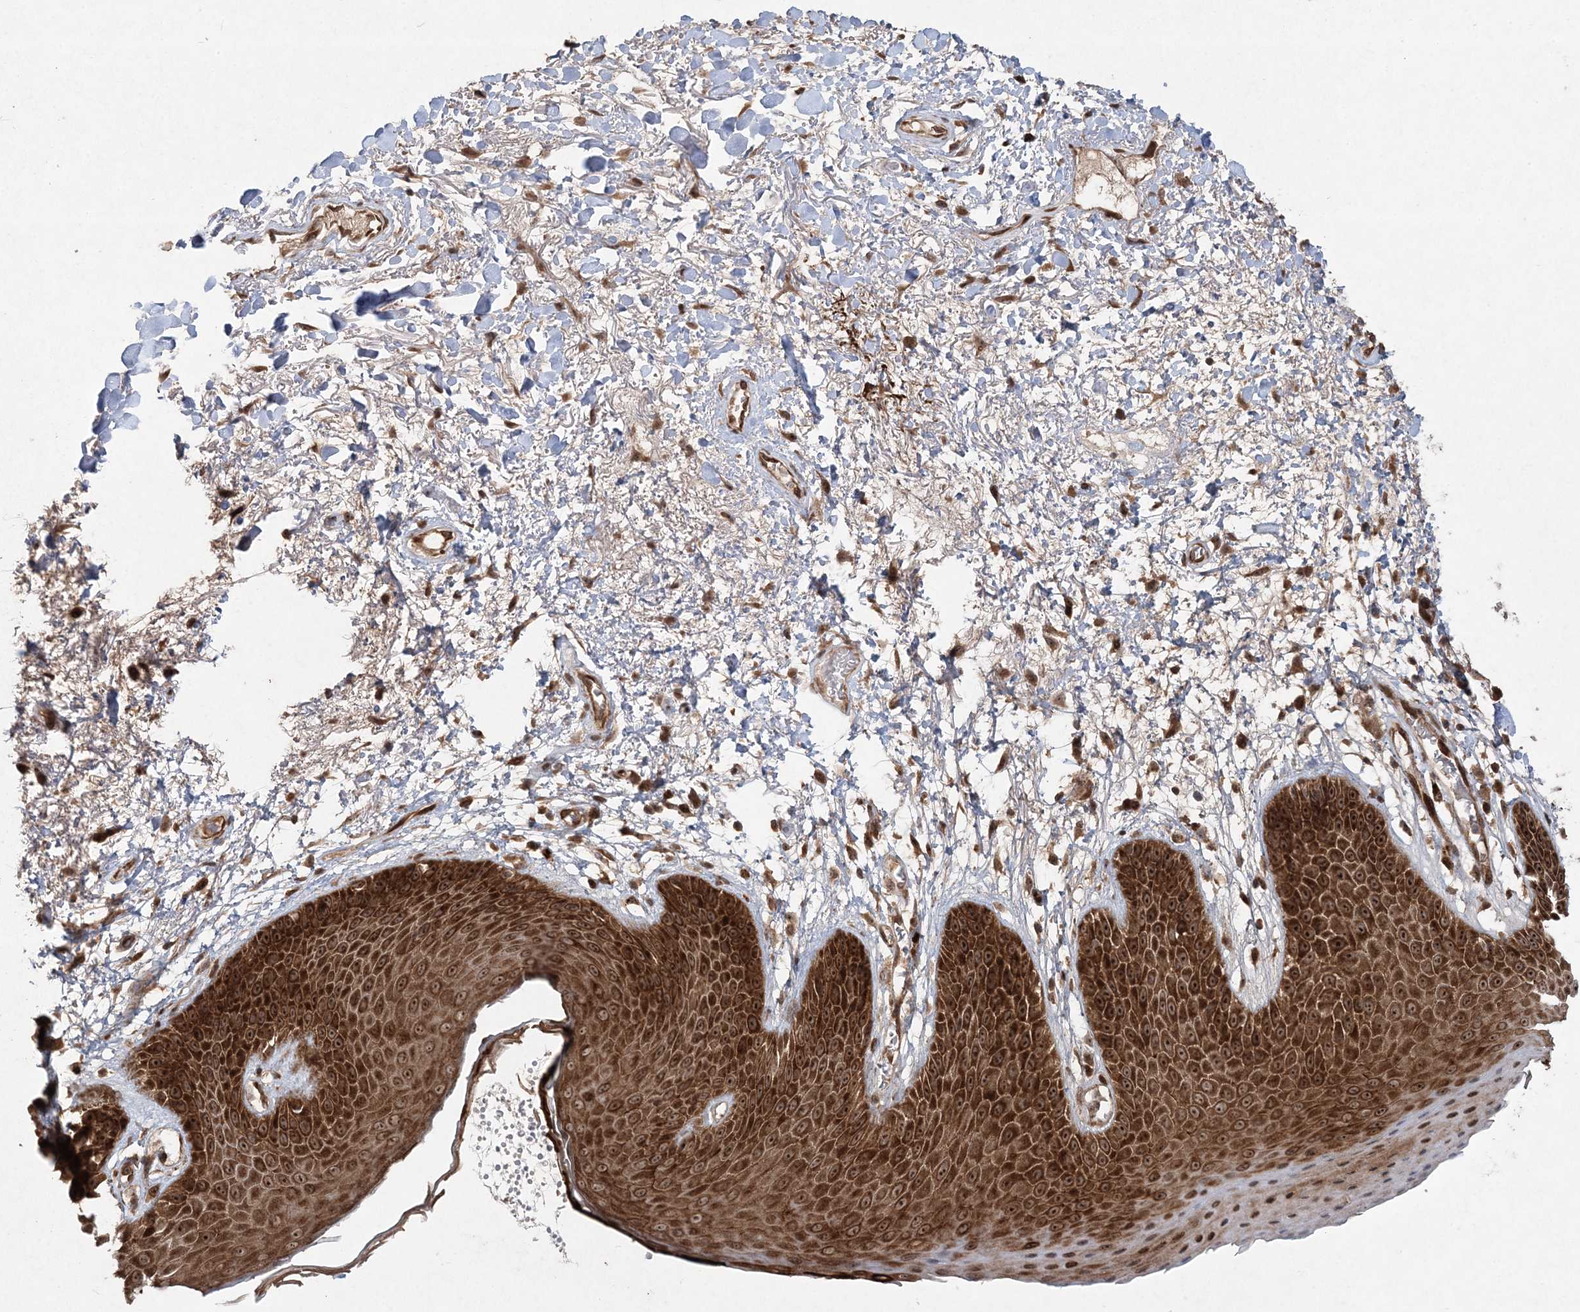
{"staining": {"intensity": "strong", "quantity": ">75%", "location": "cytoplasmic/membranous,nuclear"}, "tissue": "skin", "cell_type": "Epidermal cells", "image_type": "normal", "snomed": [{"axis": "morphology", "description": "Normal tissue, NOS"}, {"axis": "topography", "description": "Anal"}], "caption": "IHC image of benign skin stained for a protein (brown), which demonstrates high levels of strong cytoplasmic/membranous,nuclear expression in about >75% of epidermal cells.", "gene": "SERINC1", "patient": {"sex": "male", "age": 74}}